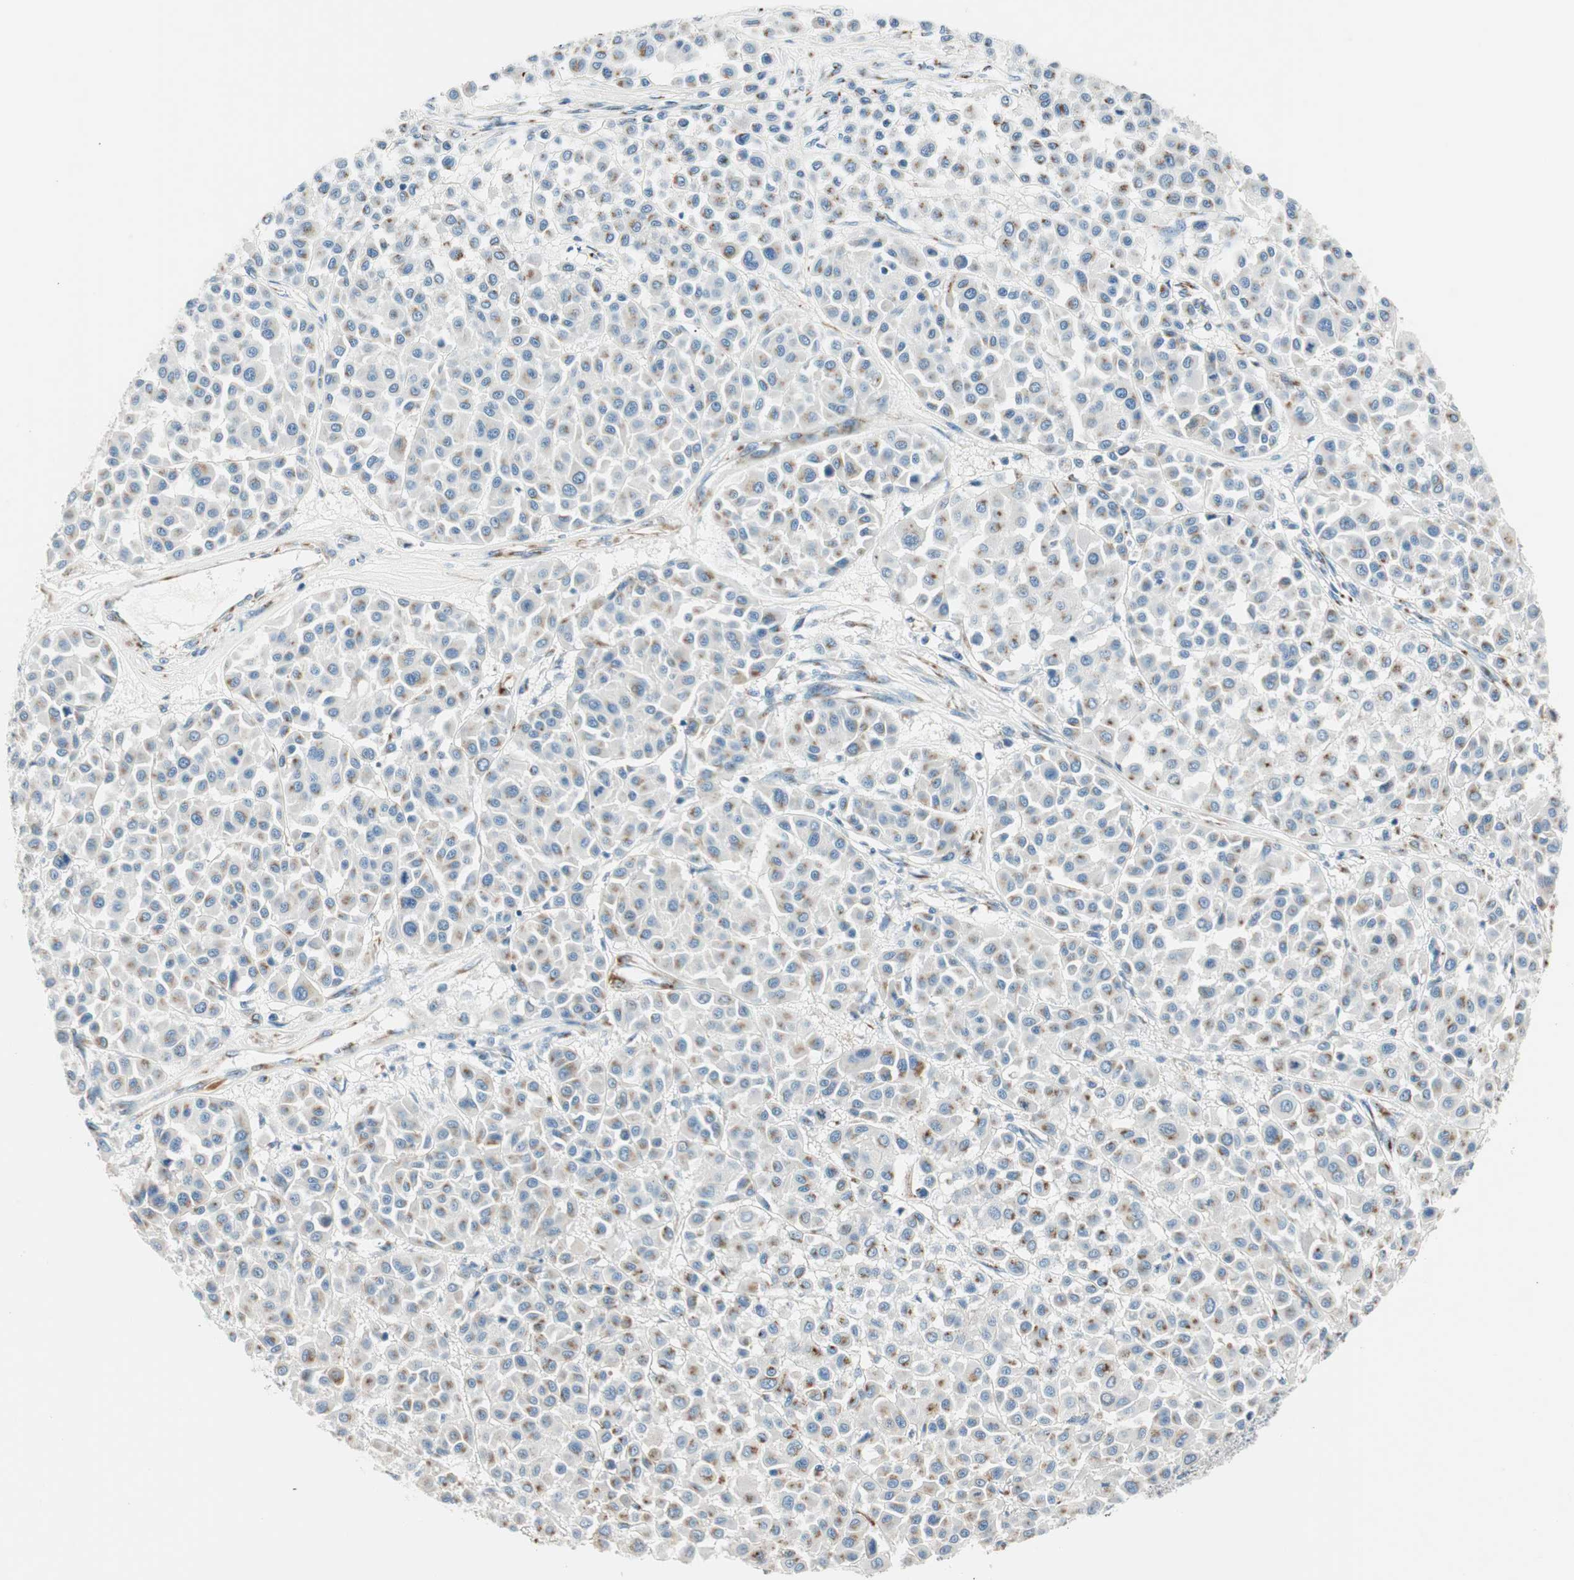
{"staining": {"intensity": "moderate", "quantity": "<25%", "location": "cytoplasmic/membranous"}, "tissue": "melanoma", "cell_type": "Tumor cells", "image_type": "cancer", "snomed": [{"axis": "morphology", "description": "Malignant melanoma, Metastatic site"}, {"axis": "topography", "description": "Soft tissue"}], "caption": "This image exhibits immunohistochemistry staining of malignant melanoma (metastatic site), with low moderate cytoplasmic/membranous staining in about <25% of tumor cells.", "gene": "TMF1", "patient": {"sex": "male", "age": 41}}